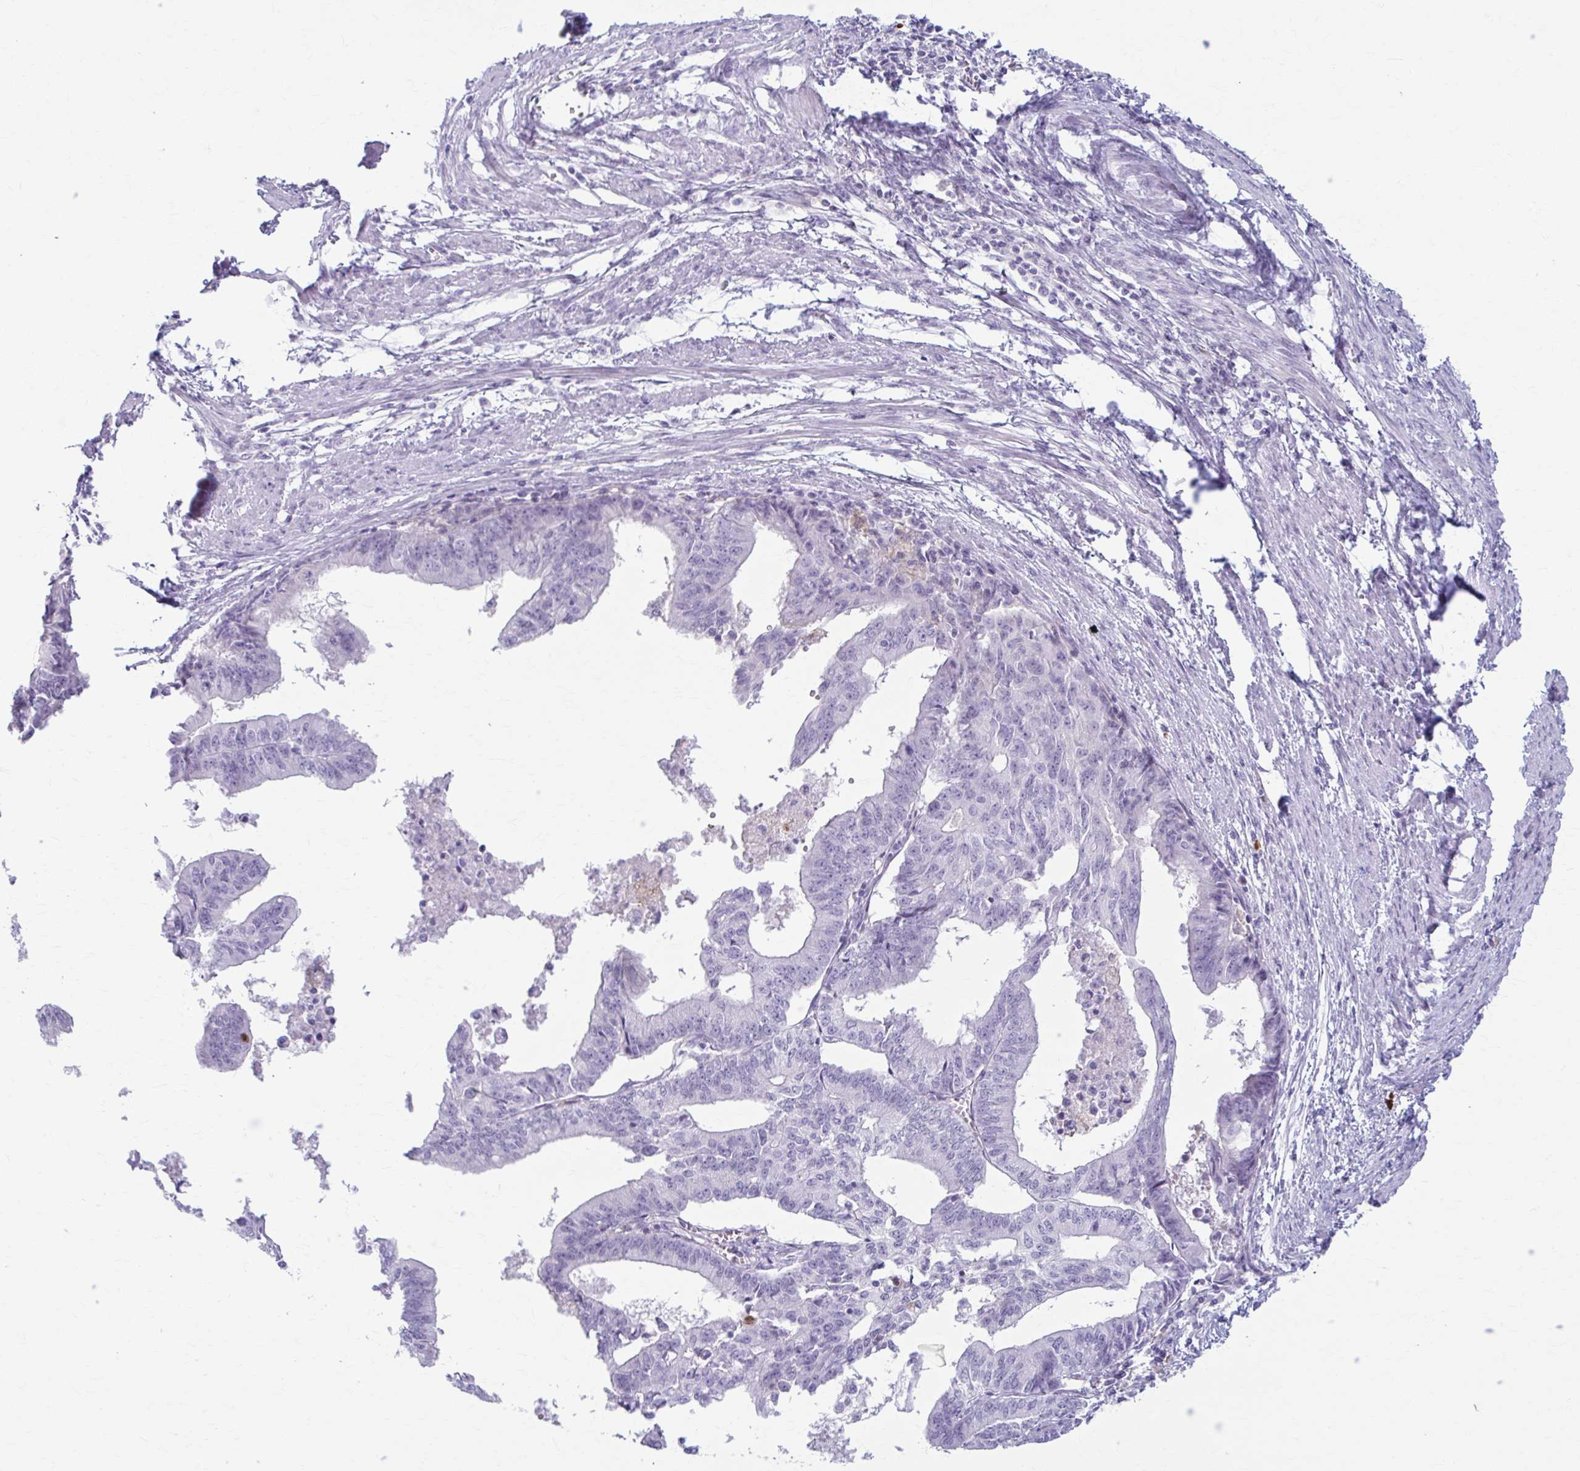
{"staining": {"intensity": "negative", "quantity": "none", "location": "none"}, "tissue": "endometrial cancer", "cell_type": "Tumor cells", "image_type": "cancer", "snomed": [{"axis": "morphology", "description": "Adenocarcinoma, NOS"}, {"axis": "topography", "description": "Endometrium"}], "caption": "The histopathology image displays no staining of tumor cells in endometrial cancer (adenocarcinoma).", "gene": "LDLRAP1", "patient": {"sex": "female", "age": 65}}